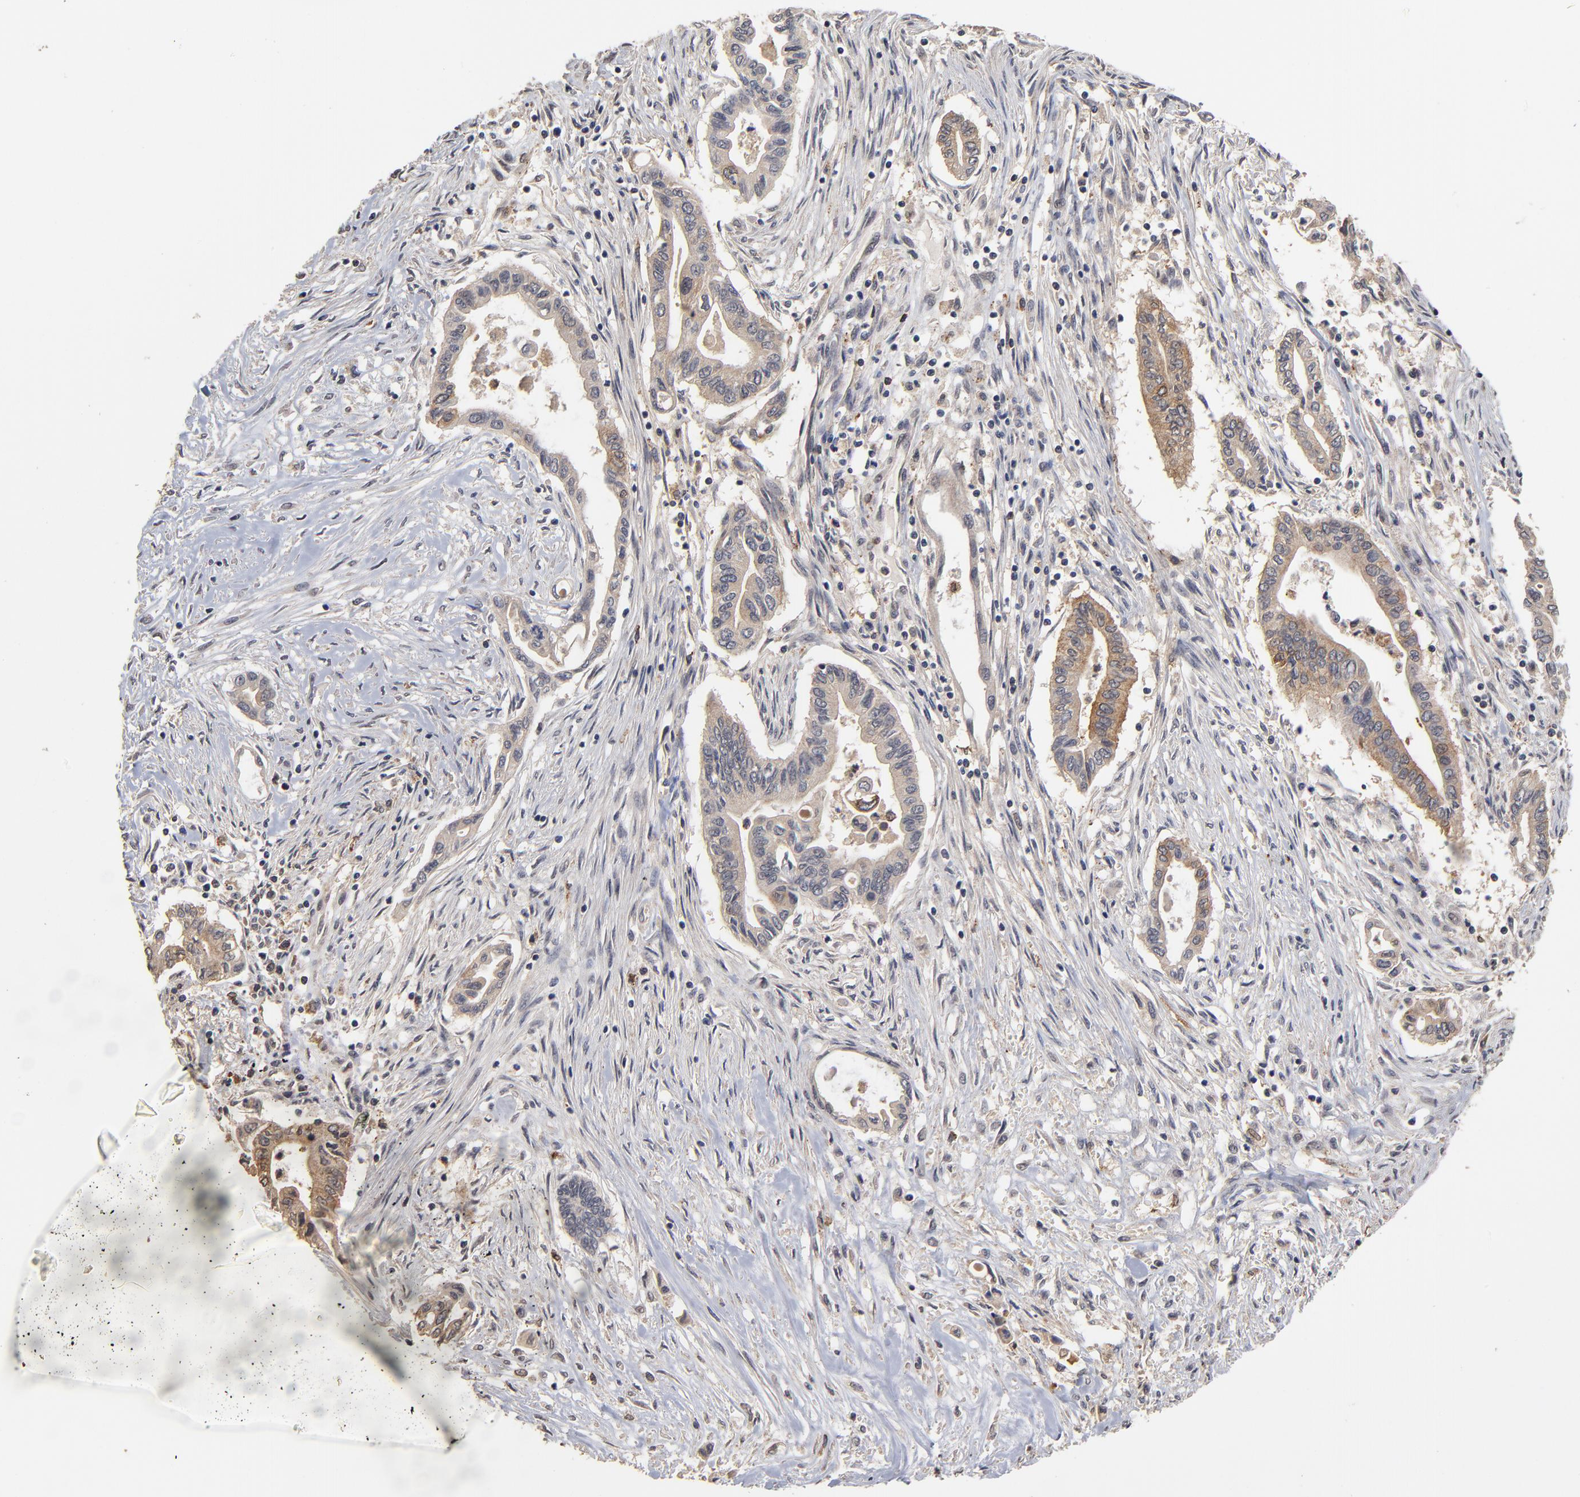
{"staining": {"intensity": "moderate", "quantity": "25%-75%", "location": "cytoplasmic/membranous"}, "tissue": "pancreatic cancer", "cell_type": "Tumor cells", "image_type": "cancer", "snomed": [{"axis": "morphology", "description": "Adenocarcinoma, NOS"}, {"axis": "topography", "description": "Pancreas"}], "caption": "Adenocarcinoma (pancreatic) was stained to show a protein in brown. There is medium levels of moderate cytoplasmic/membranous positivity in about 25%-75% of tumor cells.", "gene": "ASB8", "patient": {"sex": "female", "age": 57}}